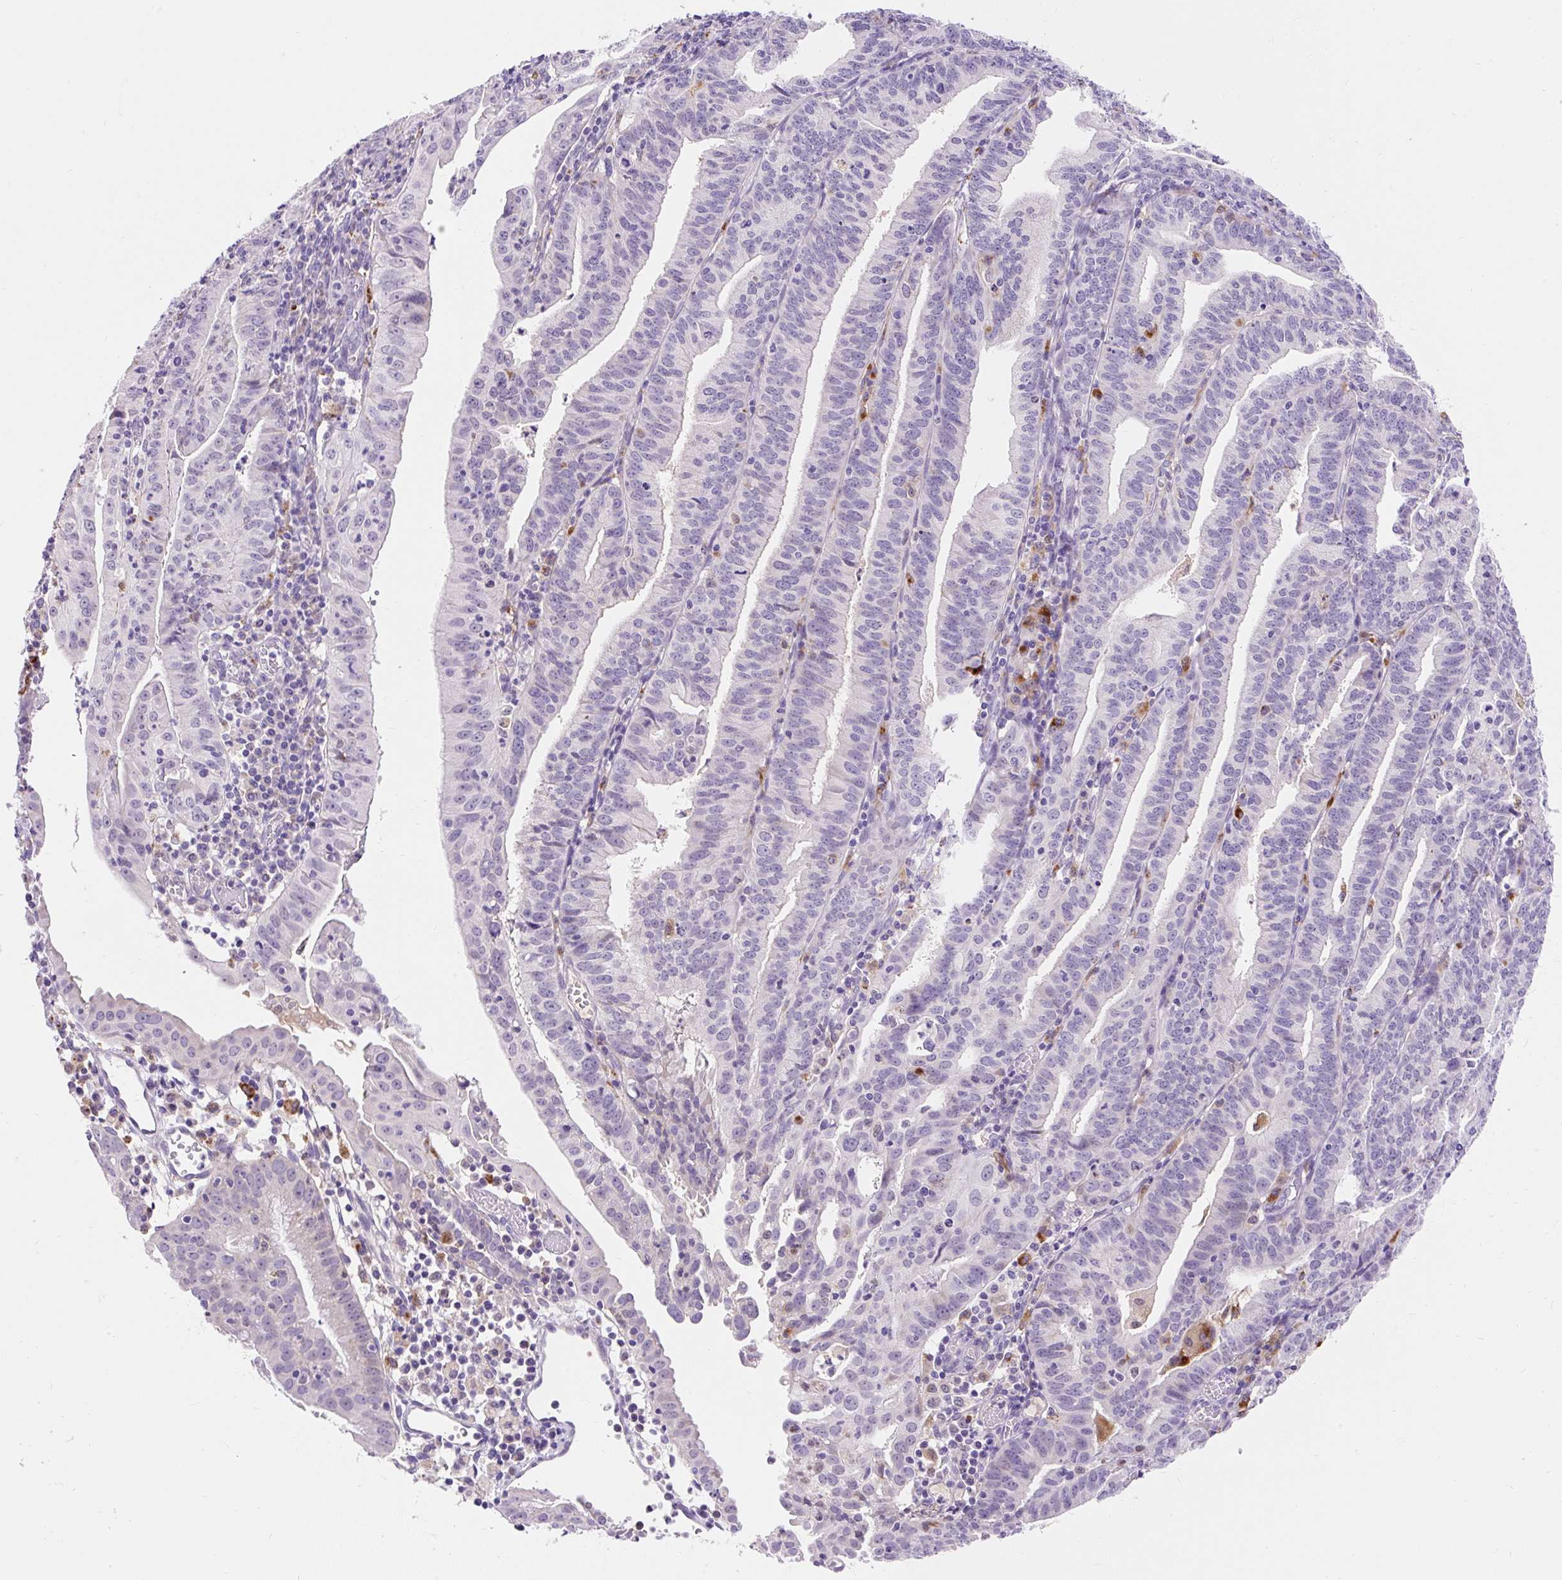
{"staining": {"intensity": "negative", "quantity": "none", "location": "none"}, "tissue": "endometrial cancer", "cell_type": "Tumor cells", "image_type": "cancer", "snomed": [{"axis": "morphology", "description": "Adenocarcinoma, NOS"}, {"axis": "topography", "description": "Endometrium"}], "caption": "Protein analysis of endometrial adenocarcinoma demonstrates no significant expression in tumor cells.", "gene": "TMEM150C", "patient": {"sex": "female", "age": 60}}